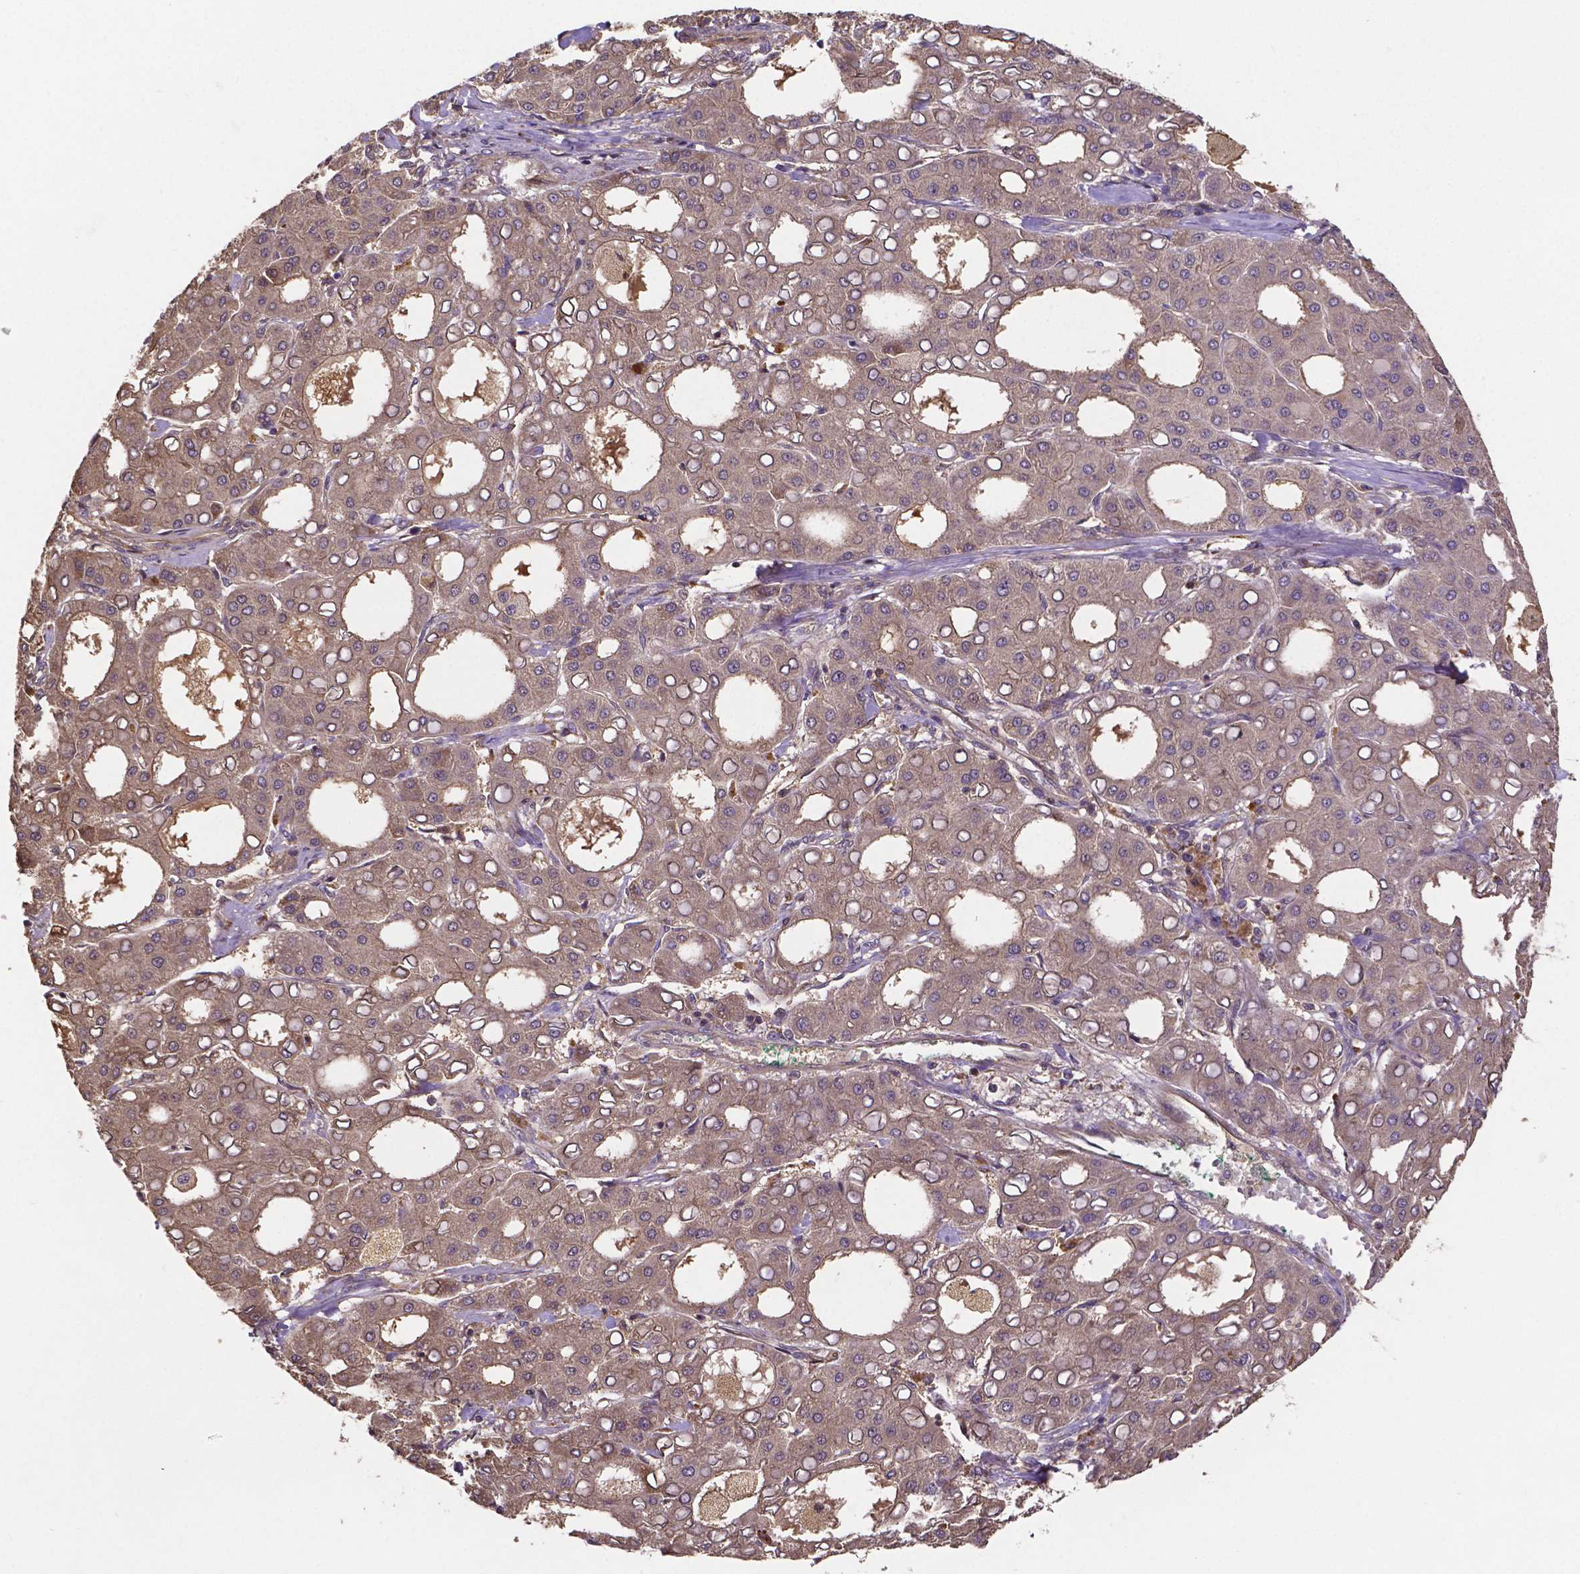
{"staining": {"intensity": "negative", "quantity": "none", "location": "none"}, "tissue": "liver cancer", "cell_type": "Tumor cells", "image_type": "cancer", "snomed": [{"axis": "morphology", "description": "Carcinoma, Hepatocellular, NOS"}, {"axis": "topography", "description": "Liver"}], "caption": "IHC micrograph of neoplastic tissue: liver cancer stained with DAB shows no significant protein staining in tumor cells.", "gene": "RNF123", "patient": {"sex": "male", "age": 65}}